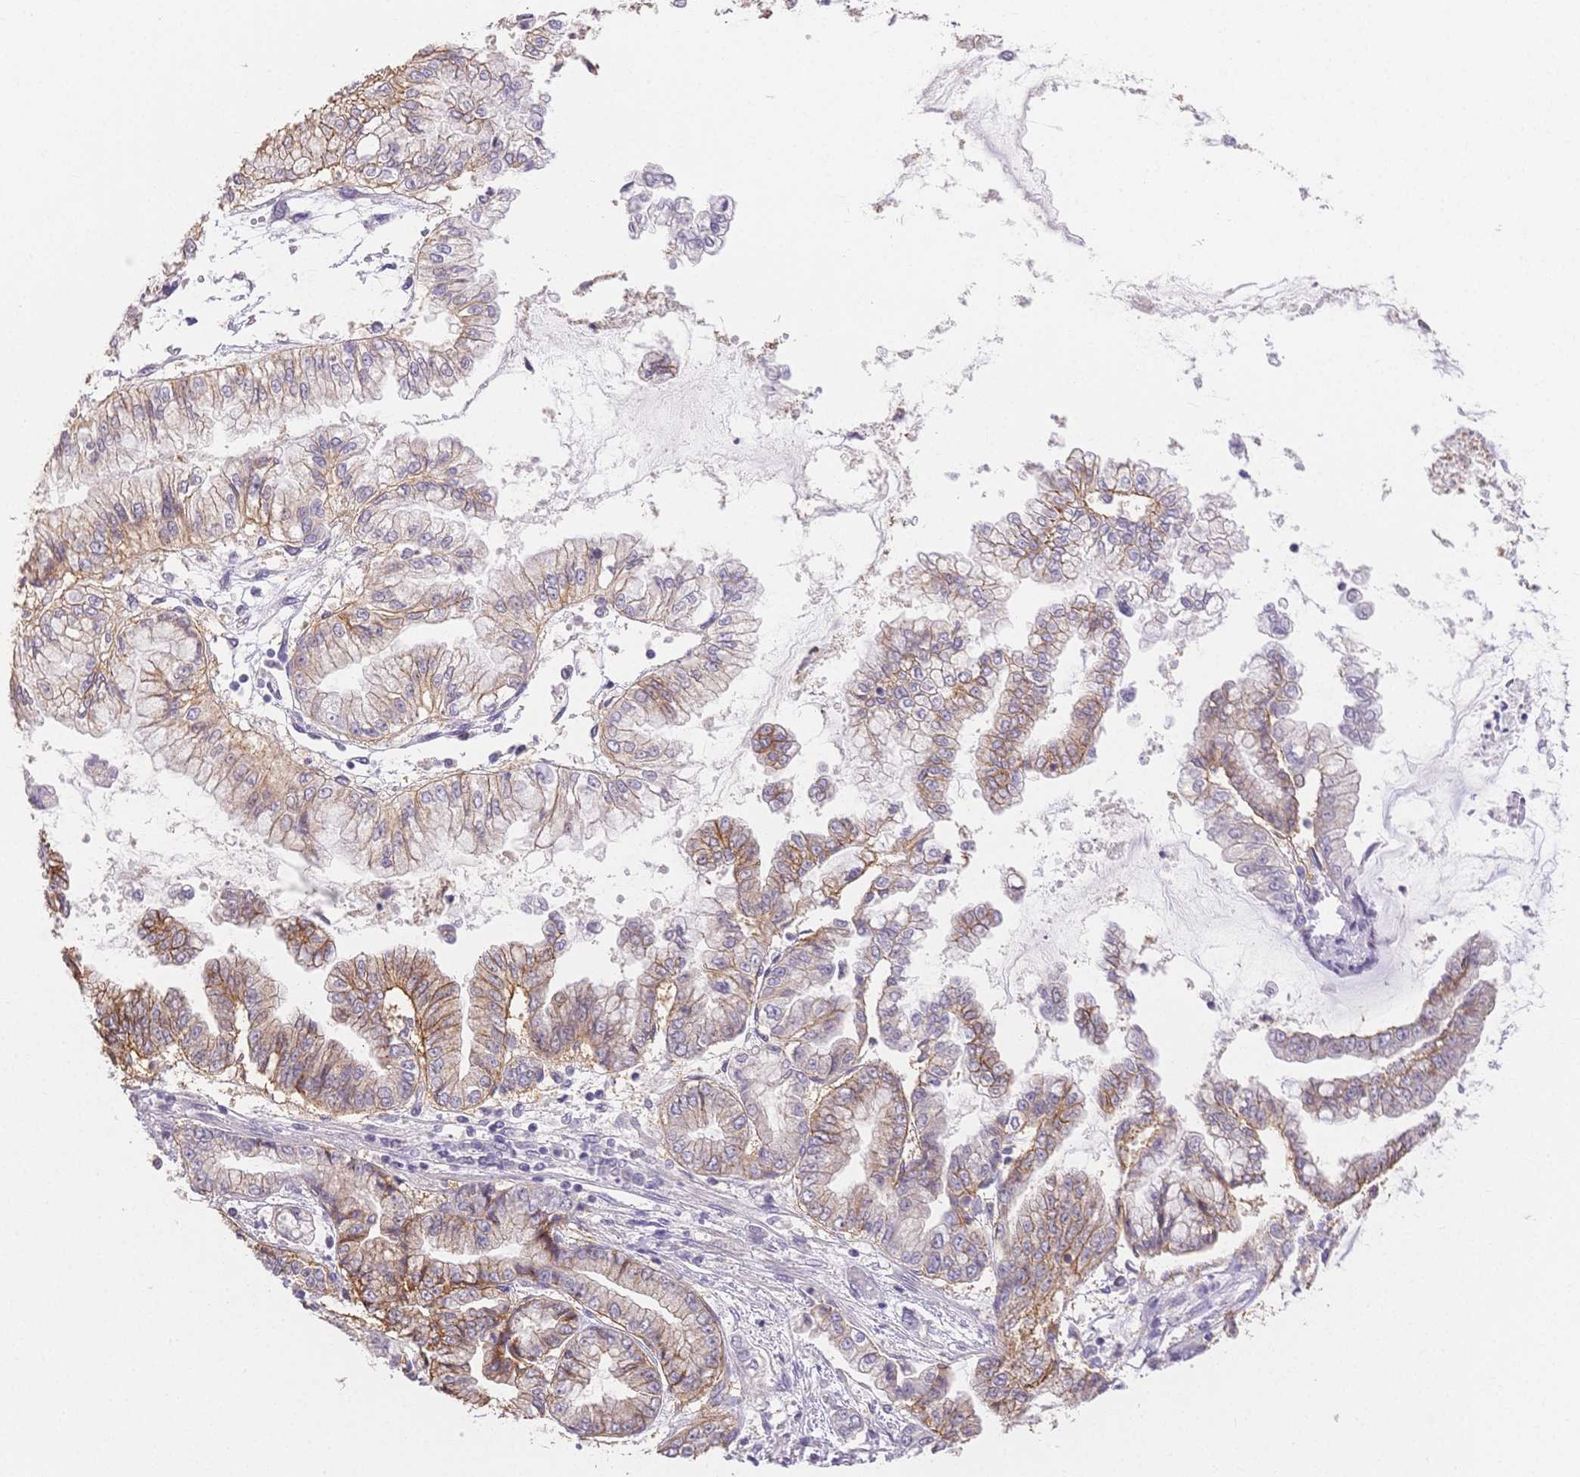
{"staining": {"intensity": "moderate", "quantity": "25%-75%", "location": "cytoplasmic/membranous"}, "tissue": "stomach cancer", "cell_type": "Tumor cells", "image_type": "cancer", "snomed": [{"axis": "morphology", "description": "Adenocarcinoma, NOS"}, {"axis": "topography", "description": "Stomach, upper"}], "caption": "A medium amount of moderate cytoplasmic/membranous staining is present in approximately 25%-75% of tumor cells in stomach cancer tissue.", "gene": "SUV39H2", "patient": {"sex": "female", "age": 74}}